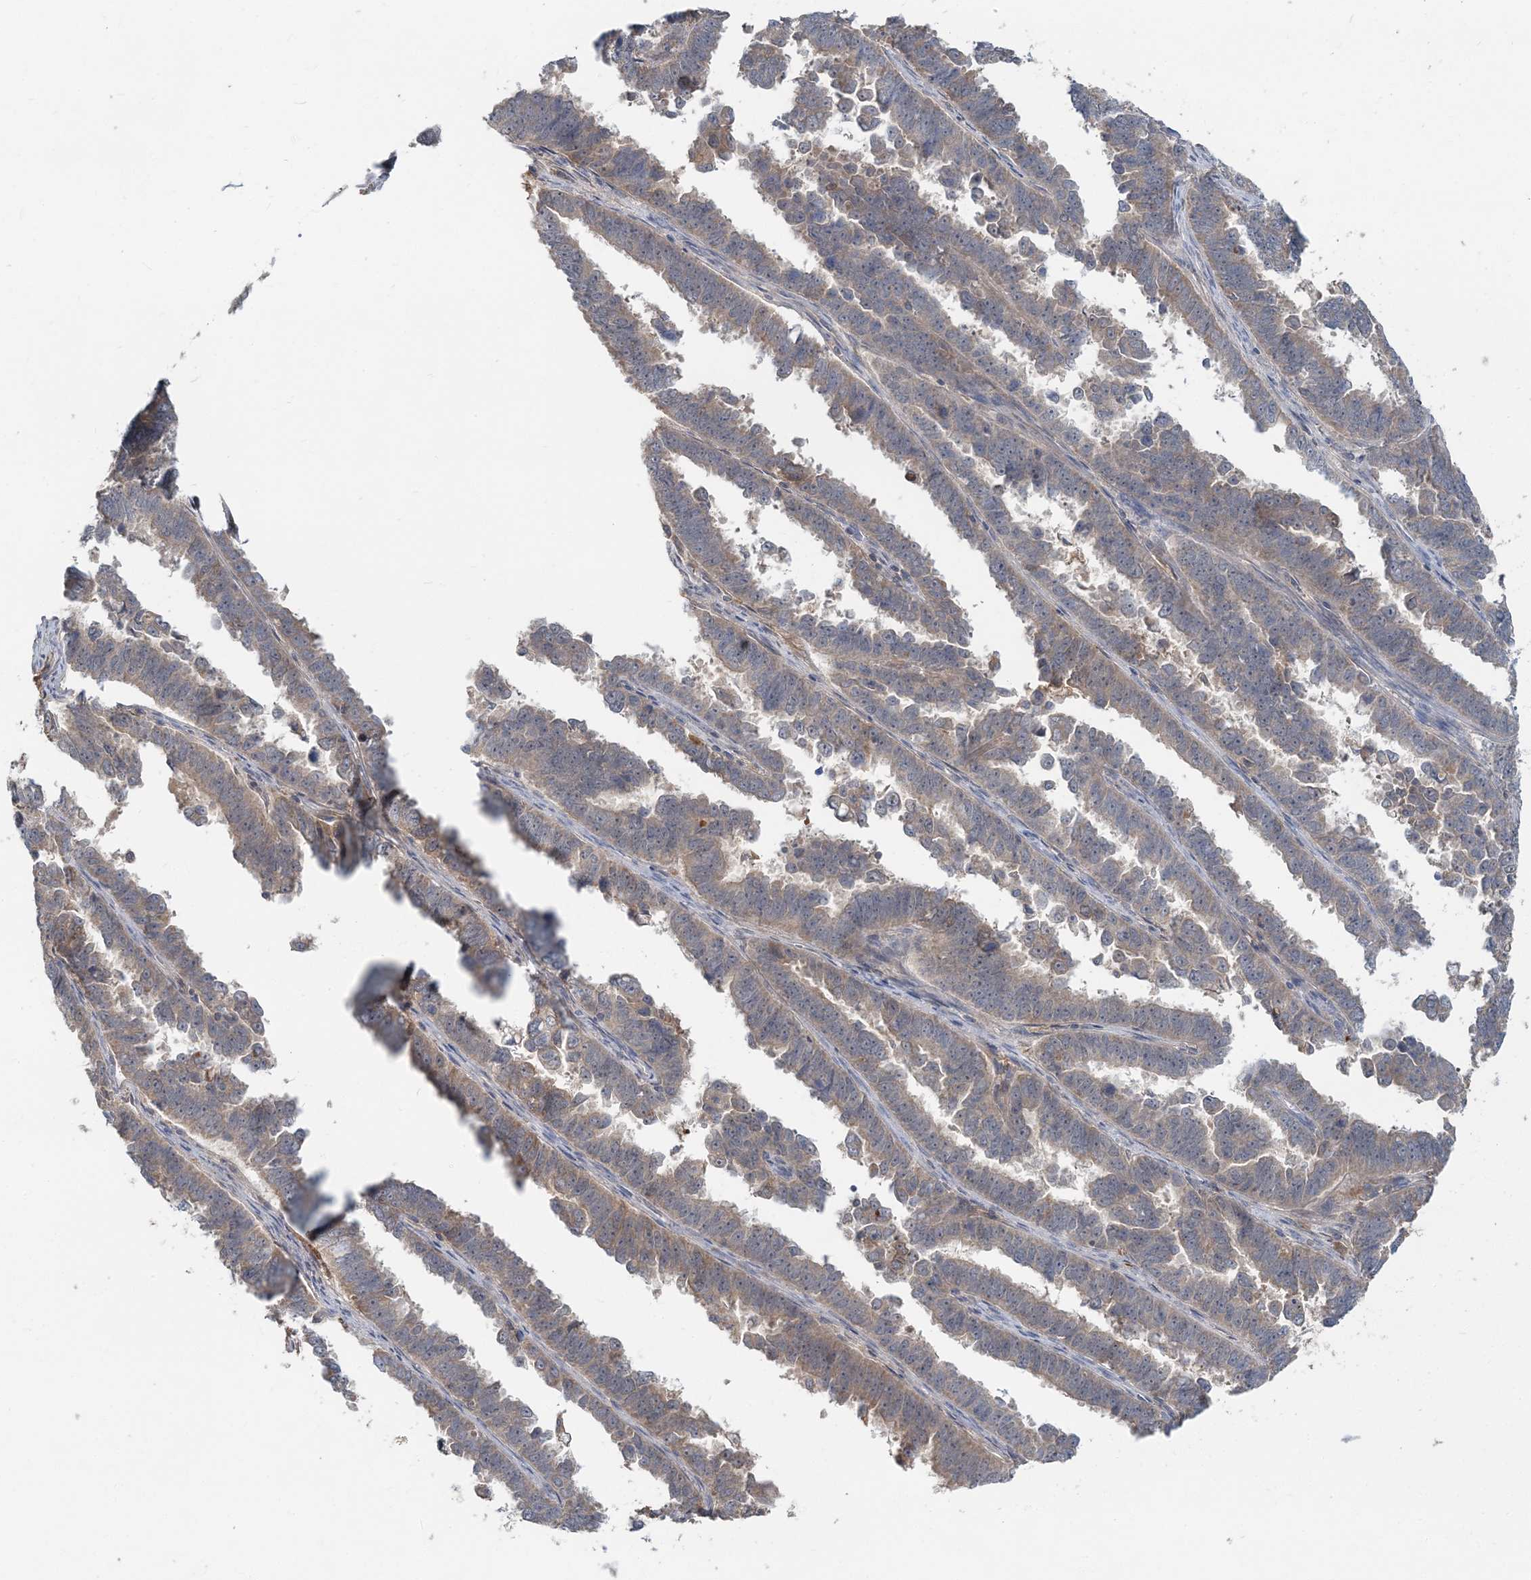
{"staining": {"intensity": "weak", "quantity": ">75%", "location": "cytoplasmic/membranous"}, "tissue": "endometrial cancer", "cell_type": "Tumor cells", "image_type": "cancer", "snomed": [{"axis": "morphology", "description": "Adenocarcinoma, NOS"}, {"axis": "topography", "description": "Endometrium"}], "caption": "Weak cytoplasmic/membranous protein staining is present in approximately >75% of tumor cells in endometrial cancer (adenocarcinoma). (IHC, brightfield microscopy, high magnification).", "gene": "RNF25", "patient": {"sex": "female", "age": 75}}